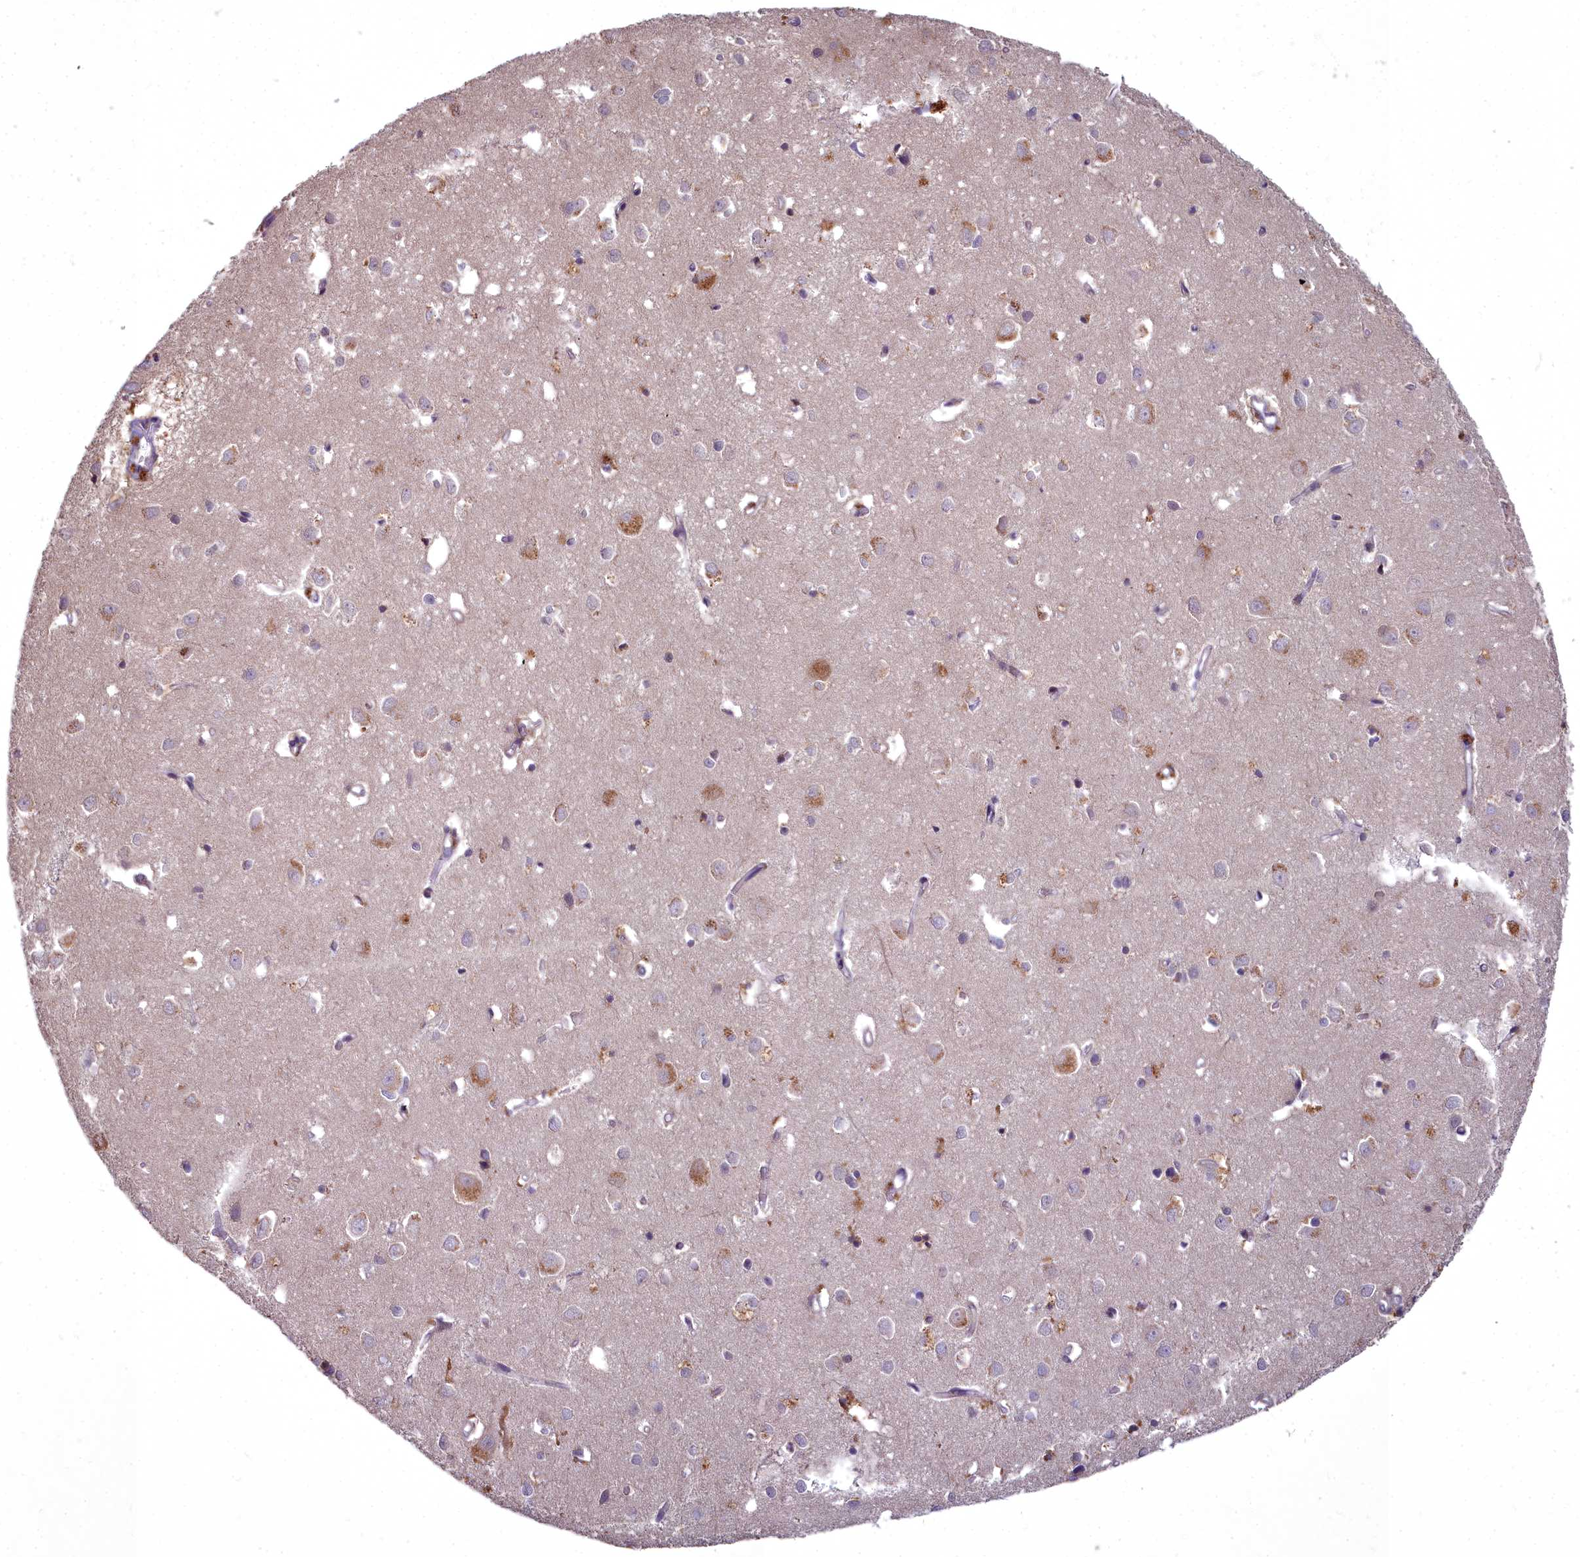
{"staining": {"intensity": "weak", "quantity": ">75%", "location": "cytoplasmic/membranous"}, "tissue": "cerebral cortex", "cell_type": "Endothelial cells", "image_type": "normal", "snomed": [{"axis": "morphology", "description": "Normal tissue, NOS"}, {"axis": "topography", "description": "Cerebral cortex"}], "caption": "A brown stain shows weak cytoplasmic/membranous staining of a protein in endothelial cells of unremarkable human cerebral cortex.", "gene": "MICU2", "patient": {"sex": "female", "age": 64}}